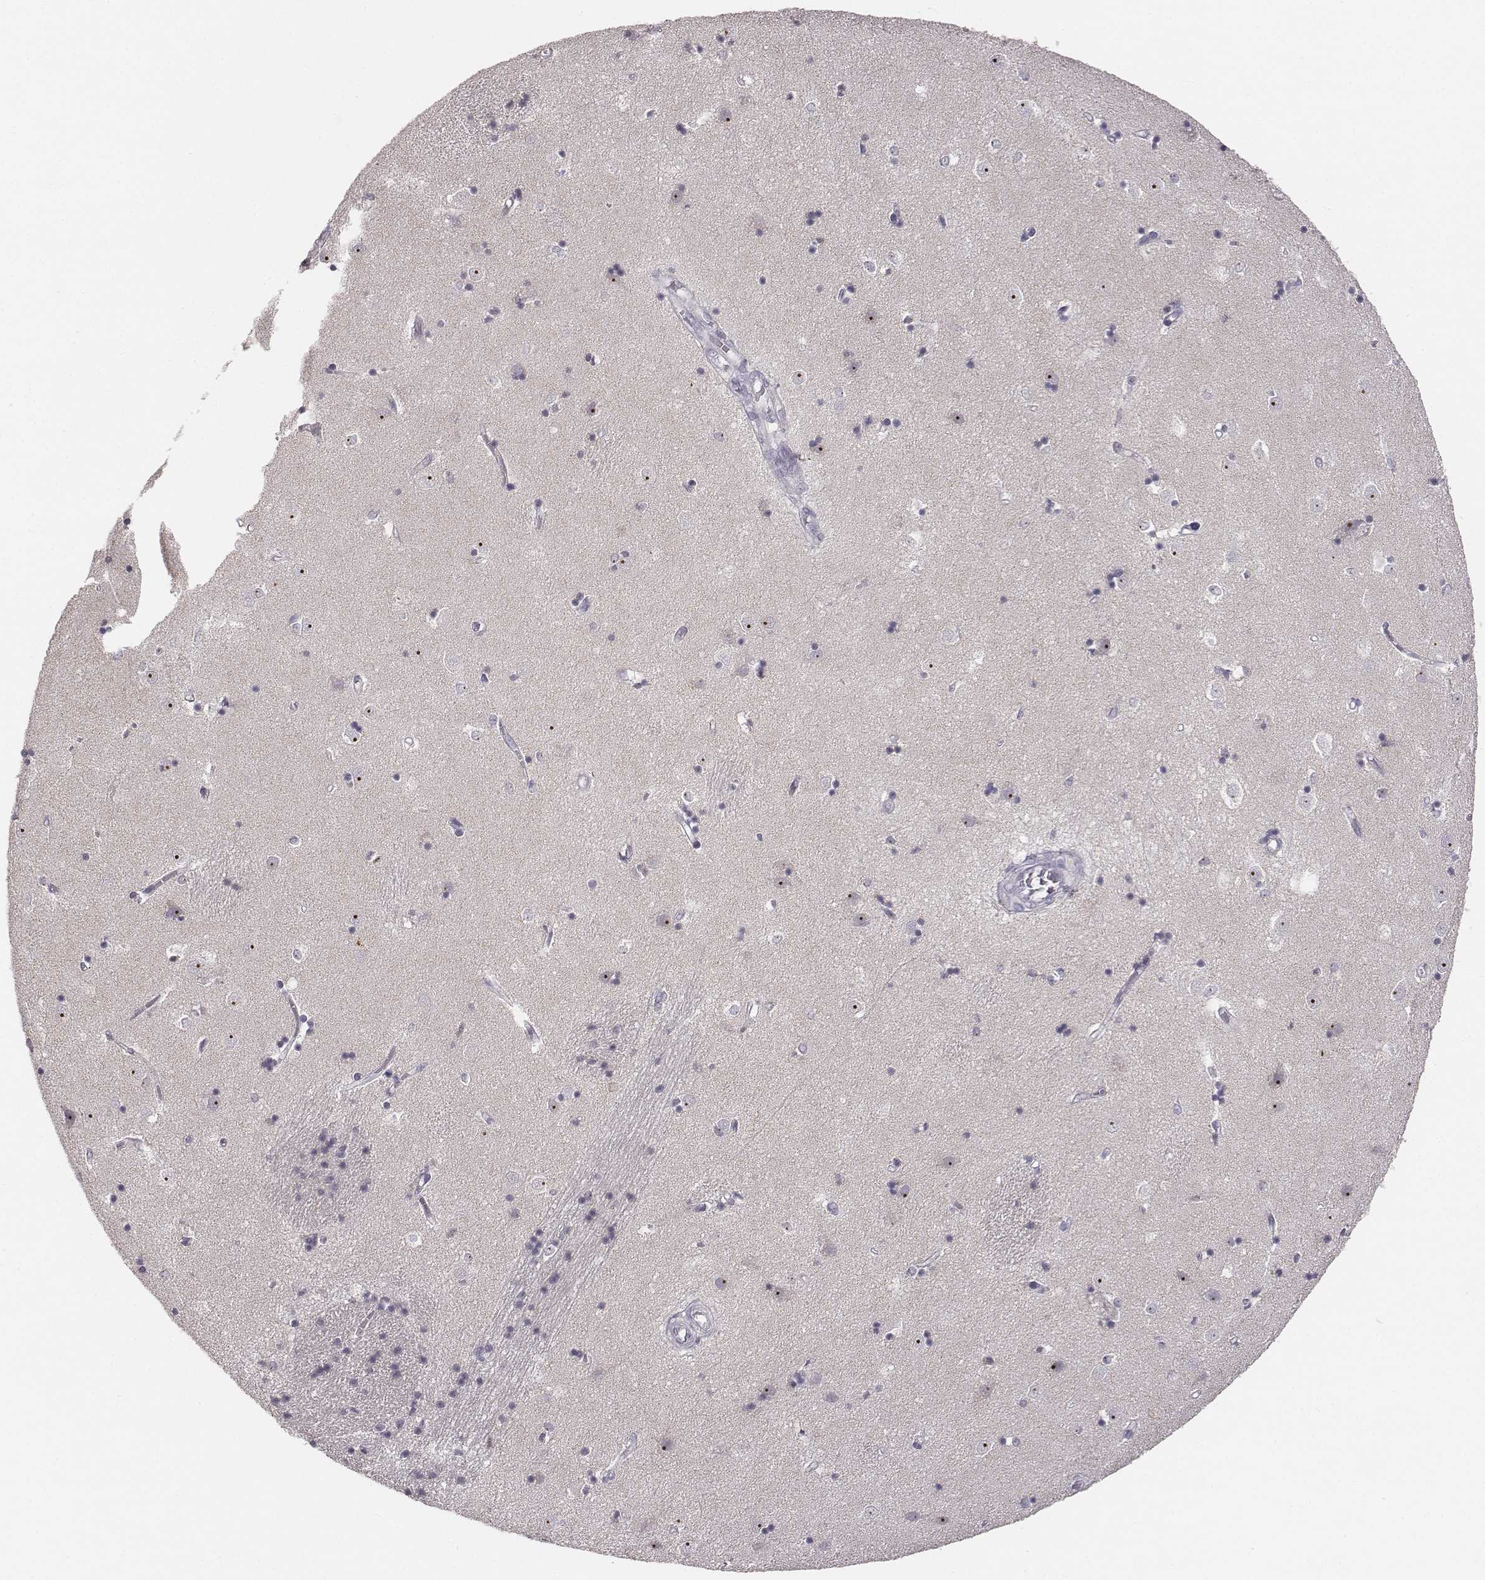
{"staining": {"intensity": "negative", "quantity": "none", "location": "none"}, "tissue": "caudate", "cell_type": "Glial cells", "image_type": "normal", "snomed": [{"axis": "morphology", "description": "Normal tissue, NOS"}, {"axis": "topography", "description": "Lateral ventricle wall"}], "caption": "Glial cells are negative for protein expression in benign human caudate. Brightfield microscopy of immunohistochemistry stained with DAB (3,3'-diaminobenzidine) (brown) and hematoxylin (blue), captured at high magnification.", "gene": "NIFK", "patient": {"sex": "male", "age": 54}}